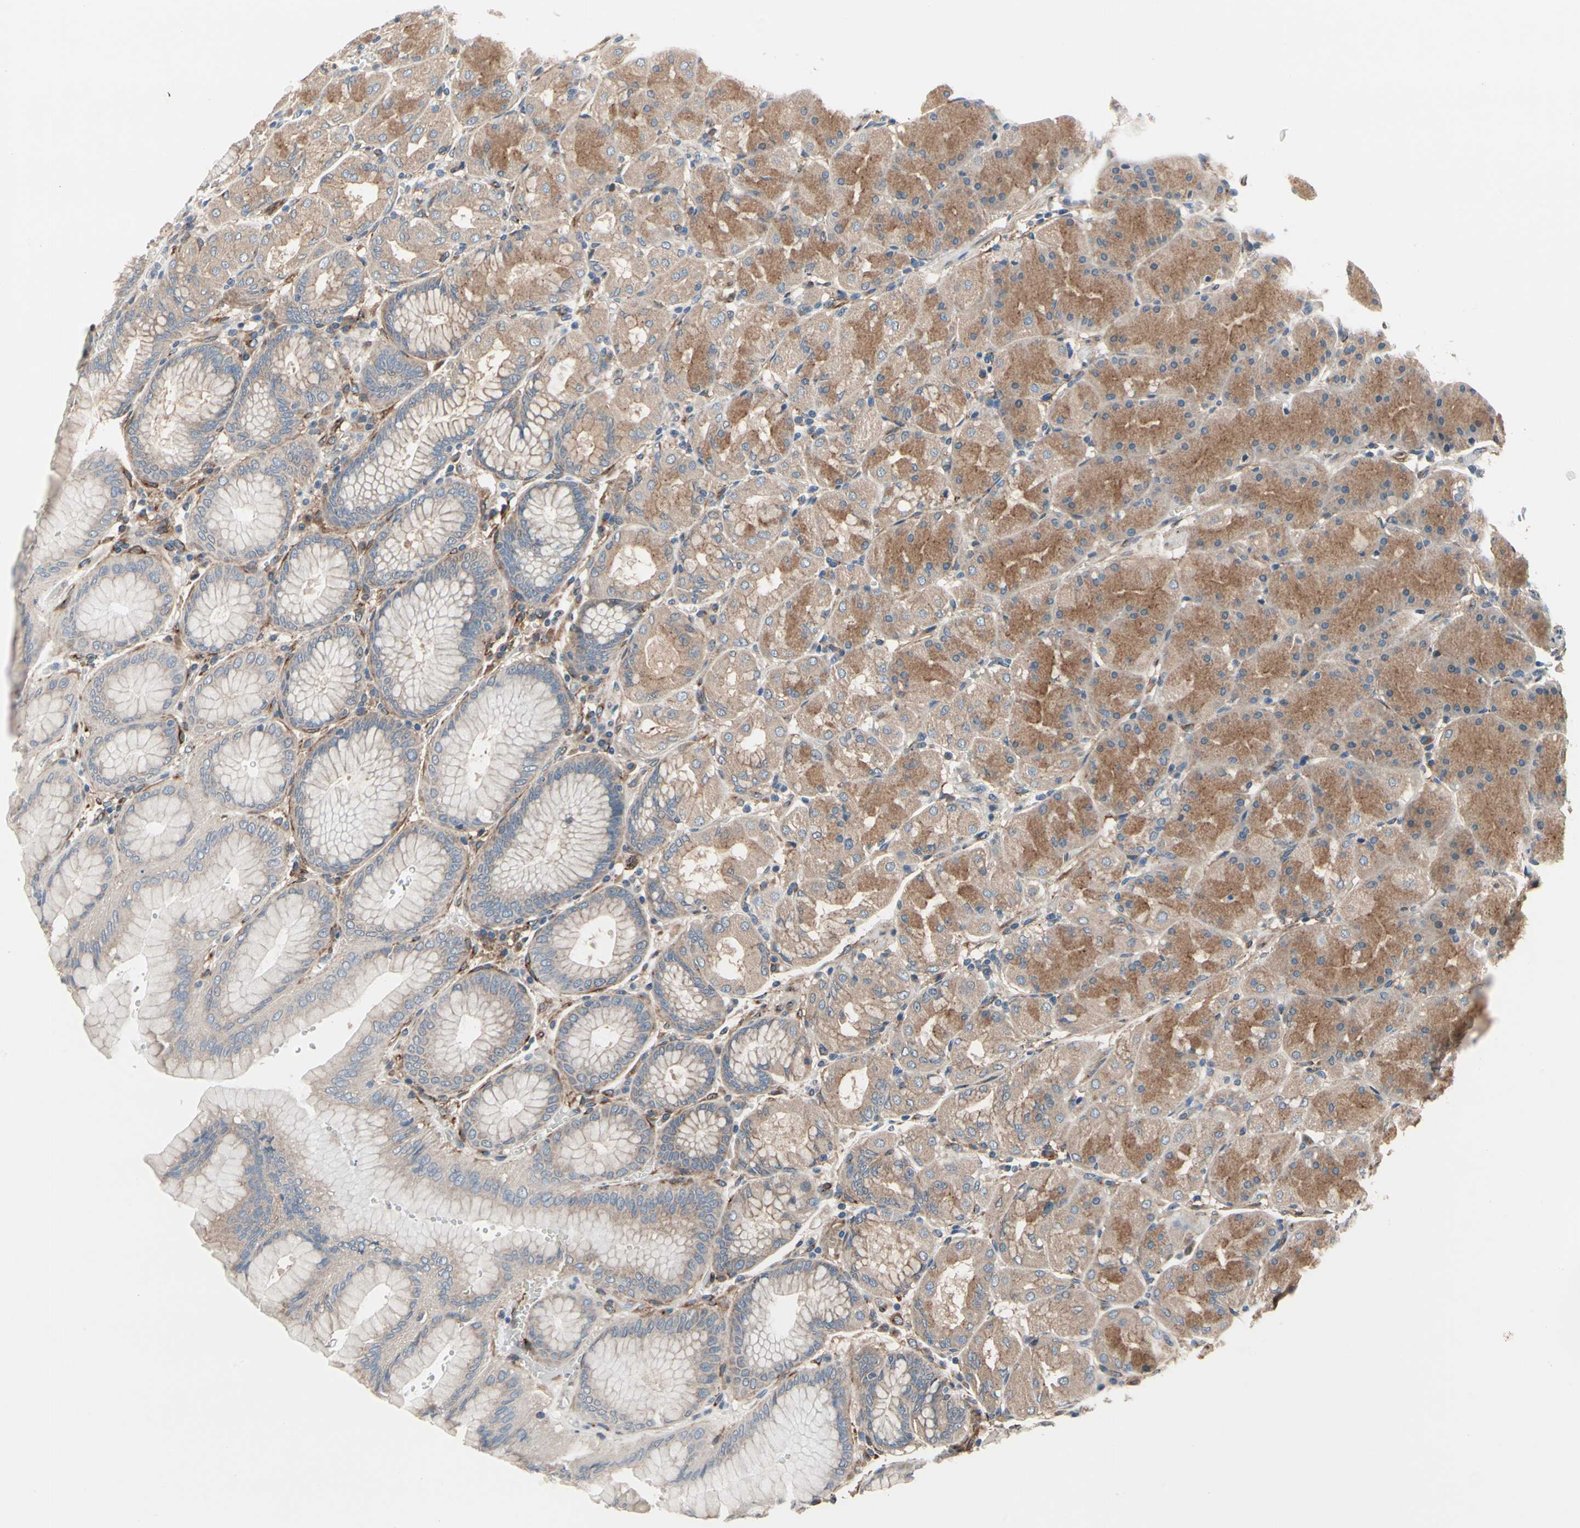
{"staining": {"intensity": "moderate", "quantity": ">75%", "location": "cytoplasmic/membranous"}, "tissue": "stomach", "cell_type": "Glandular cells", "image_type": "normal", "snomed": [{"axis": "morphology", "description": "Normal tissue, NOS"}, {"axis": "topography", "description": "Stomach, upper"}, {"axis": "topography", "description": "Stomach"}], "caption": "Normal stomach reveals moderate cytoplasmic/membranous expression in approximately >75% of glandular cells, visualized by immunohistochemistry.", "gene": "PRKAR2B", "patient": {"sex": "male", "age": 76}}